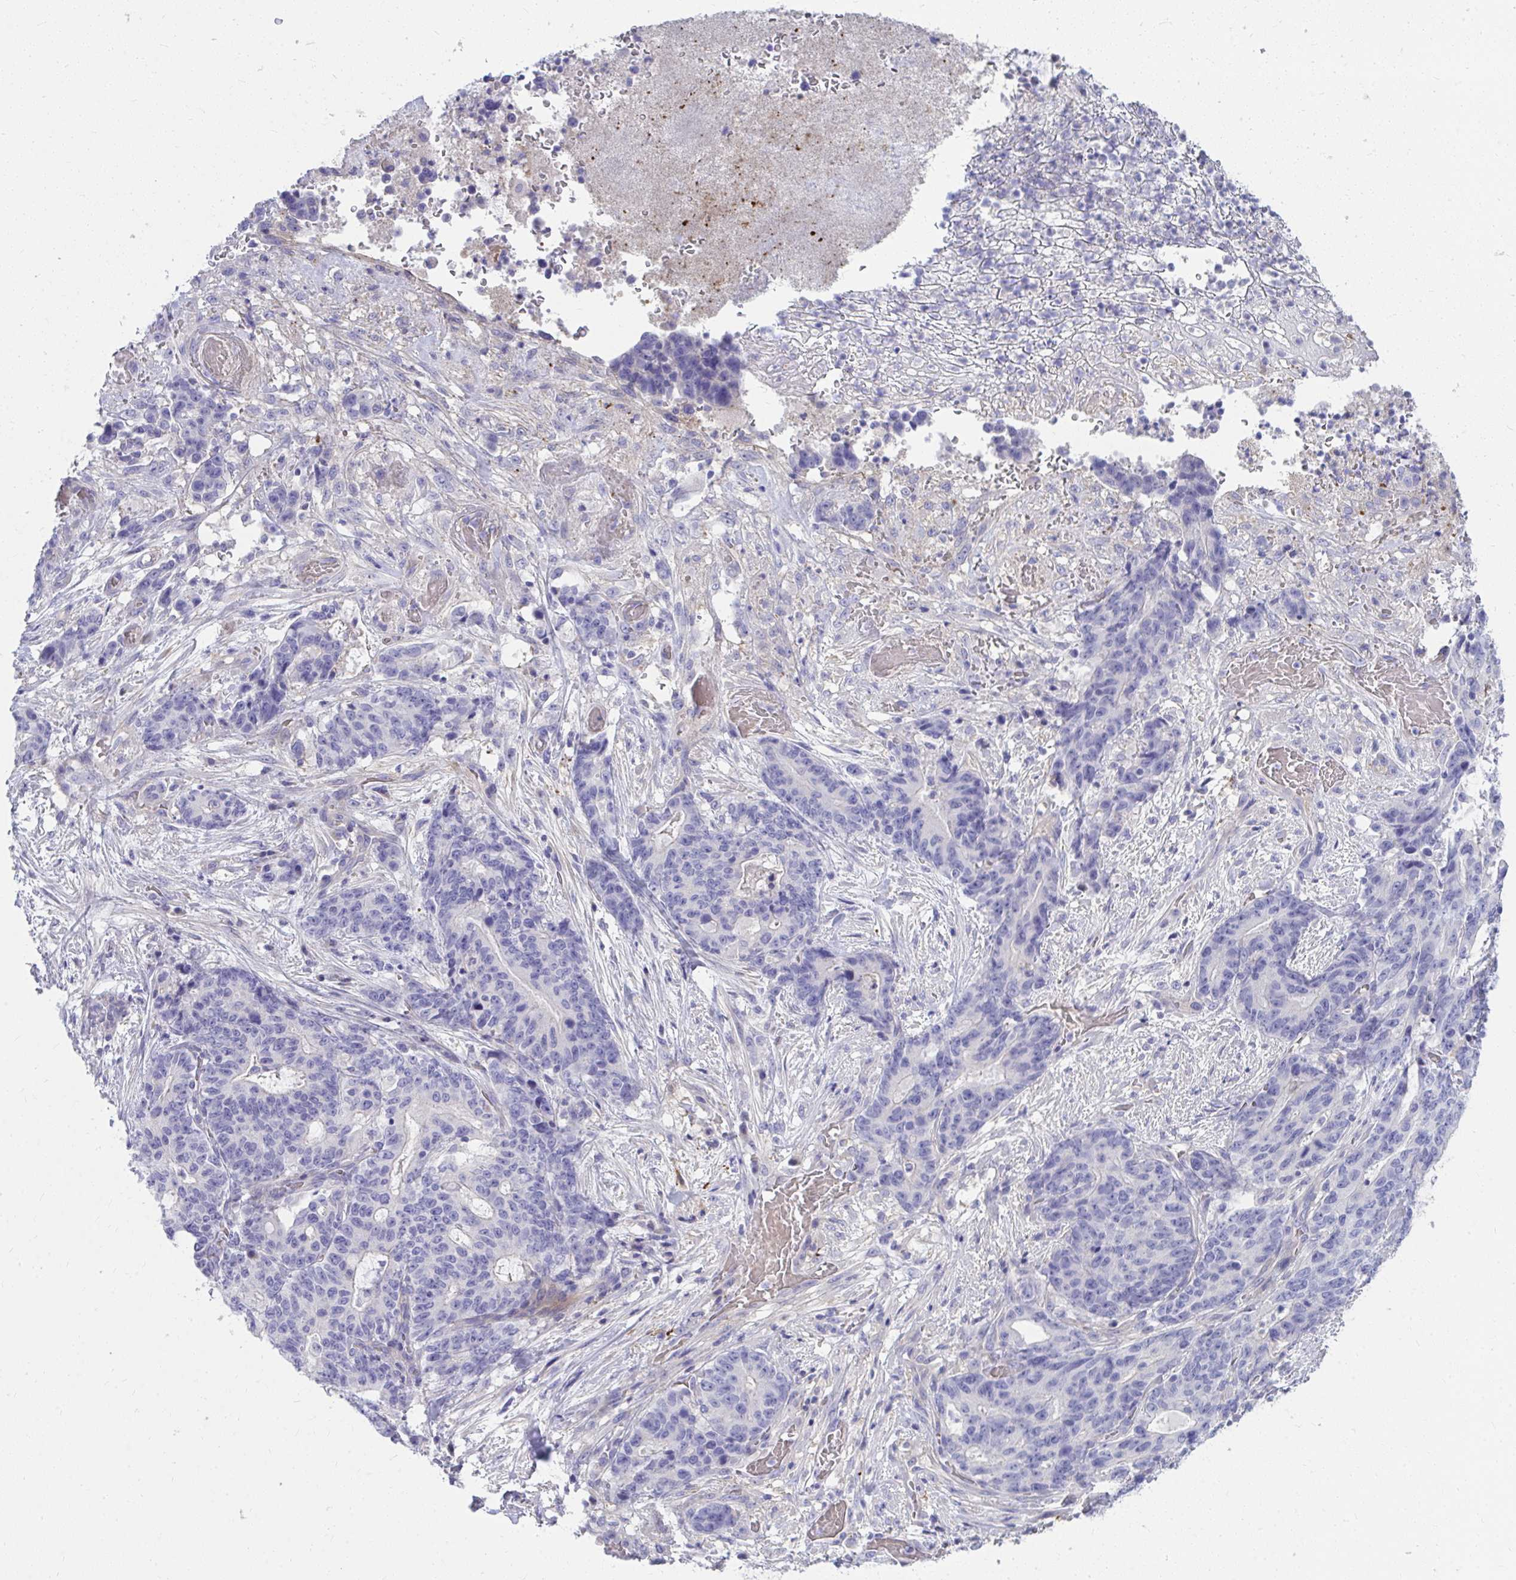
{"staining": {"intensity": "negative", "quantity": "none", "location": "none"}, "tissue": "stomach cancer", "cell_type": "Tumor cells", "image_type": "cancer", "snomed": [{"axis": "morphology", "description": "Normal tissue, NOS"}, {"axis": "morphology", "description": "Adenocarcinoma, NOS"}, {"axis": "topography", "description": "Stomach"}], "caption": "The photomicrograph exhibits no significant positivity in tumor cells of stomach cancer (adenocarcinoma). (Immunohistochemistry, brightfield microscopy, high magnification).", "gene": "LRRC36", "patient": {"sex": "female", "age": 64}}